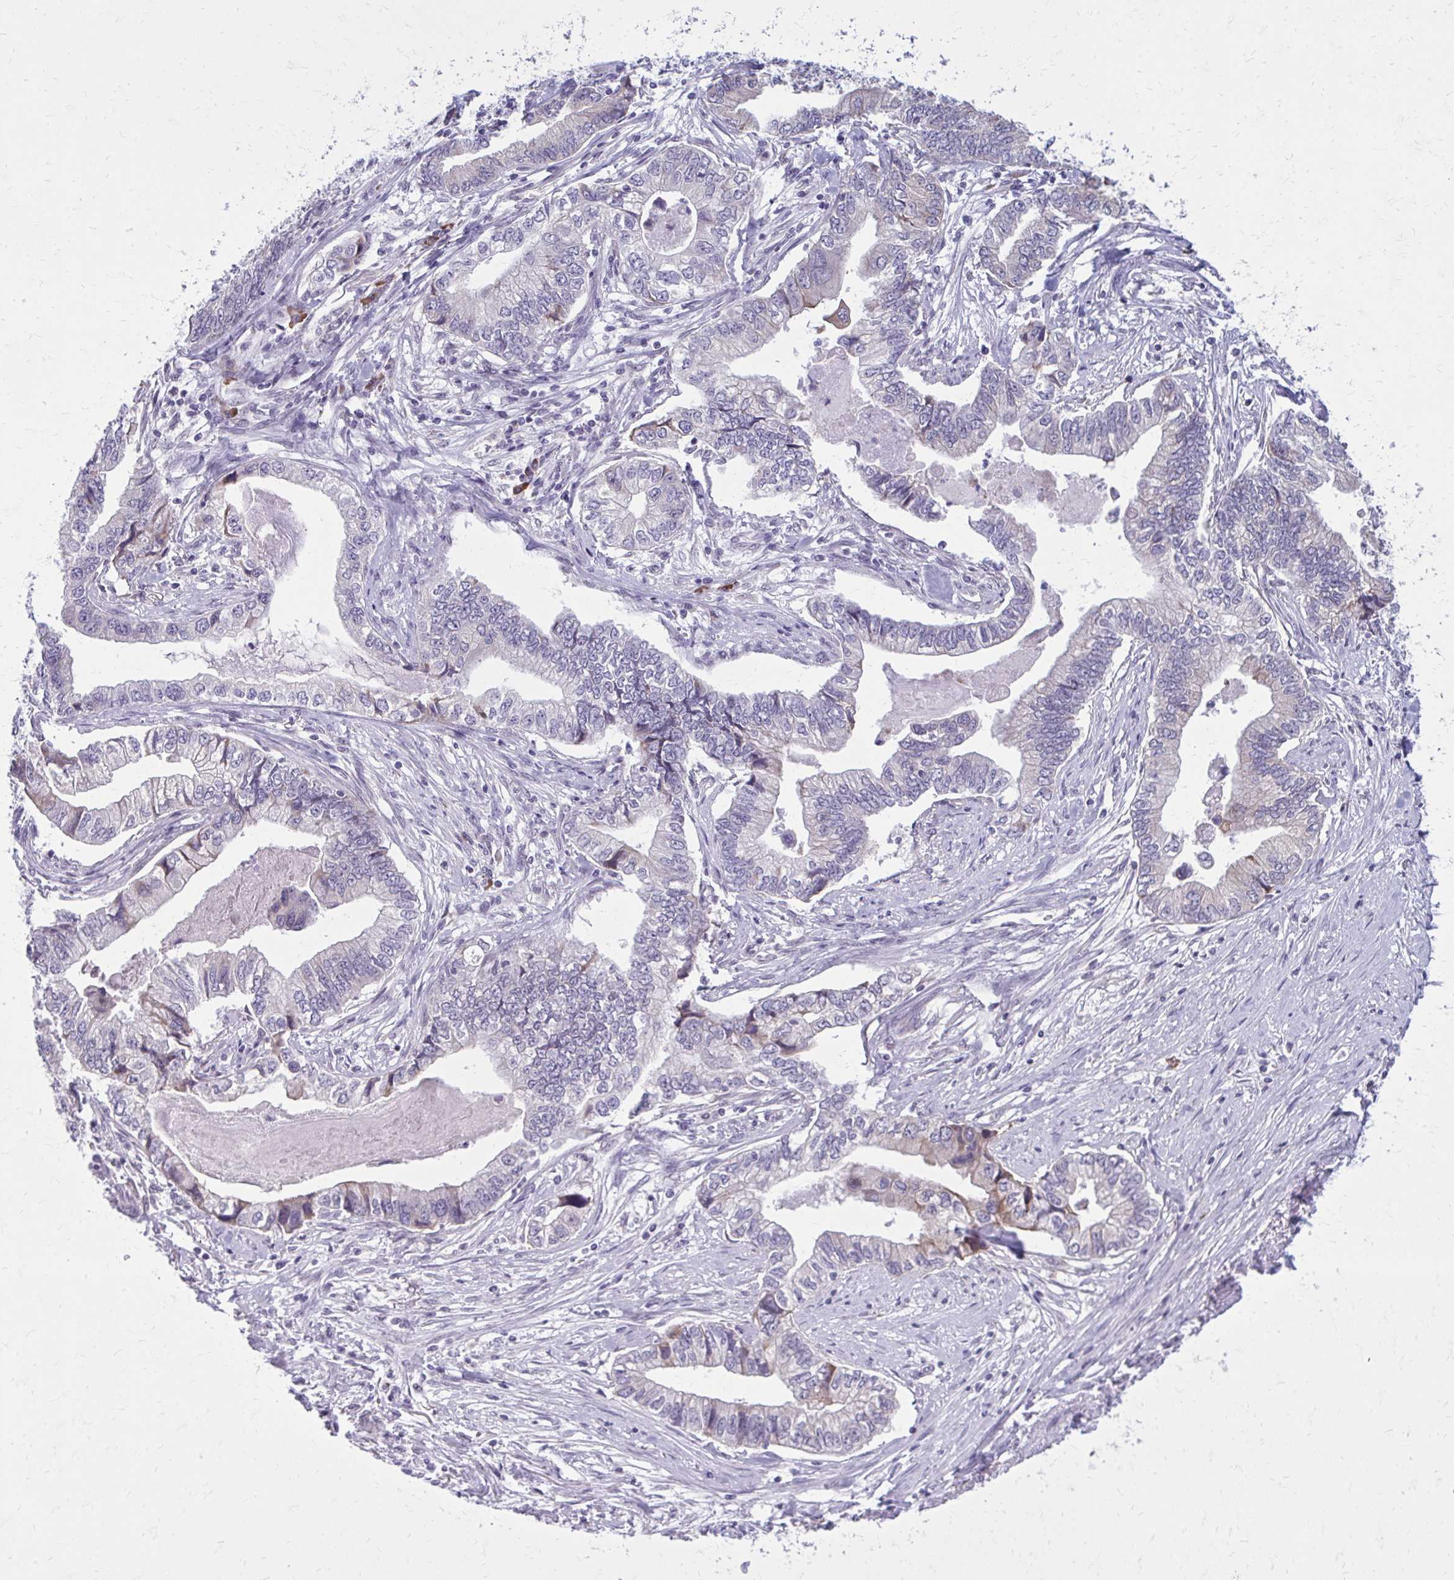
{"staining": {"intensity": "negative", "quantity": "none", "location": "none"}, "tissue": "stomach cancer", "cell_type": "Tumor cells", "image_type": "cancer", "snomed": [{"axis": "morphology", "description": "Adenocarcinoma, NOS"}, {"axis": "topography", "description": "Pancreas"}, {"axis": "topography", "description": "Stomach, upper"}], "caption": "Tumor cells are negative for protein expression in human adenocarcinoma (stomach).", "gene": "PROSER1", "patient": {"sex": "male", "age": 77}}